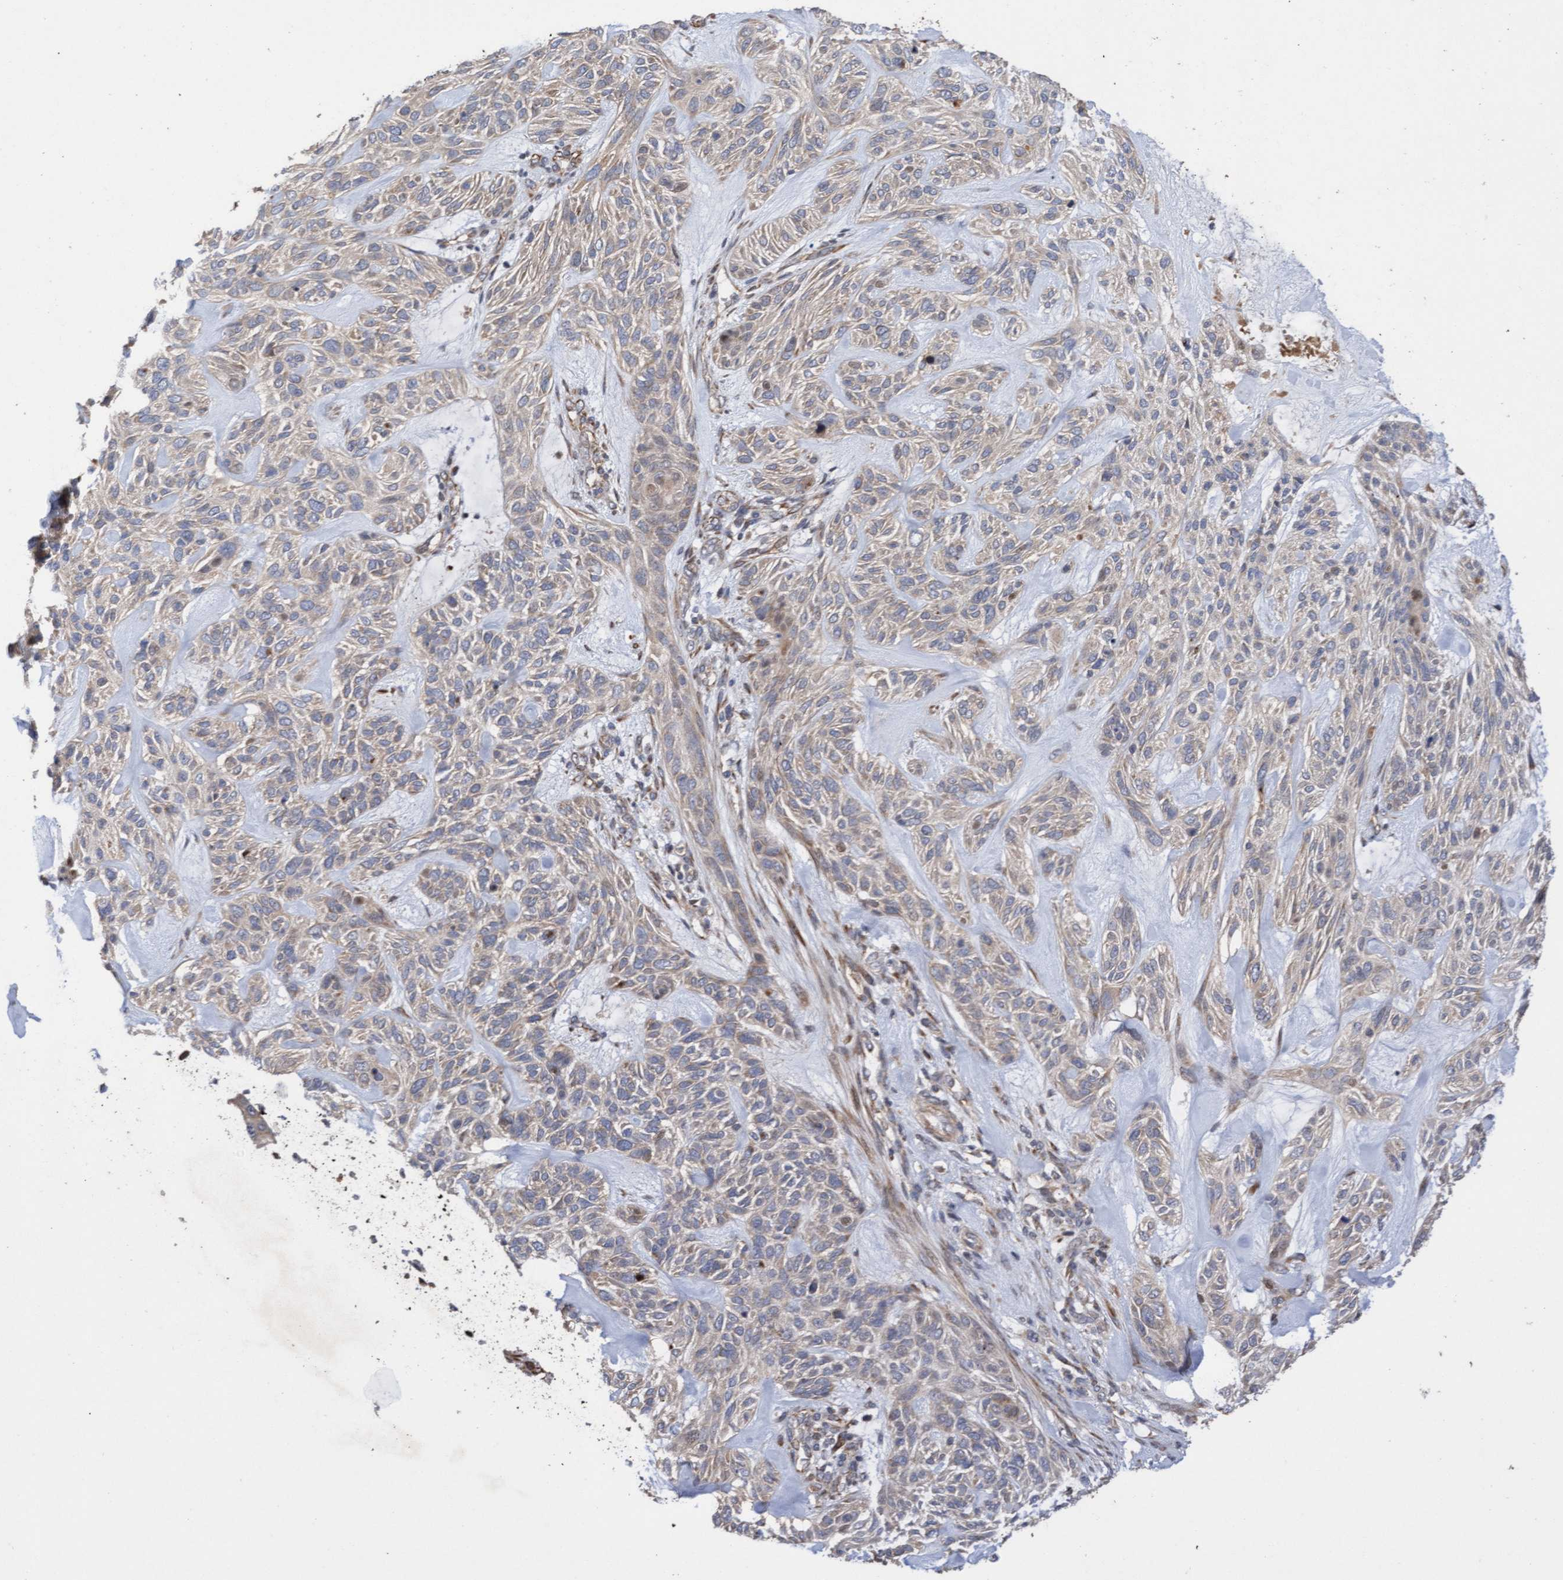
{"staining": {"intensity": "weak", "quantity": "<25%", "location": "cytoplasmic/membranous"}, "tissue": "skin cancer", "cell_type": "Tumor cells", "image_type": "cancer", "snomed": [{"axis": "morphology", "description": "Basal cell carcinoma"}, {"axis": "topography", "description": "Skin"}], "caption": "IHC image of neoplastic tissue: human skin cancer (basal cell carcinoma) stained with DAB (3,3'-diaminobenzidine) reveals no significant protein staining in tumor cells.", "gene": "ELP5", "patient": {"sex": "male", "age": 55}}